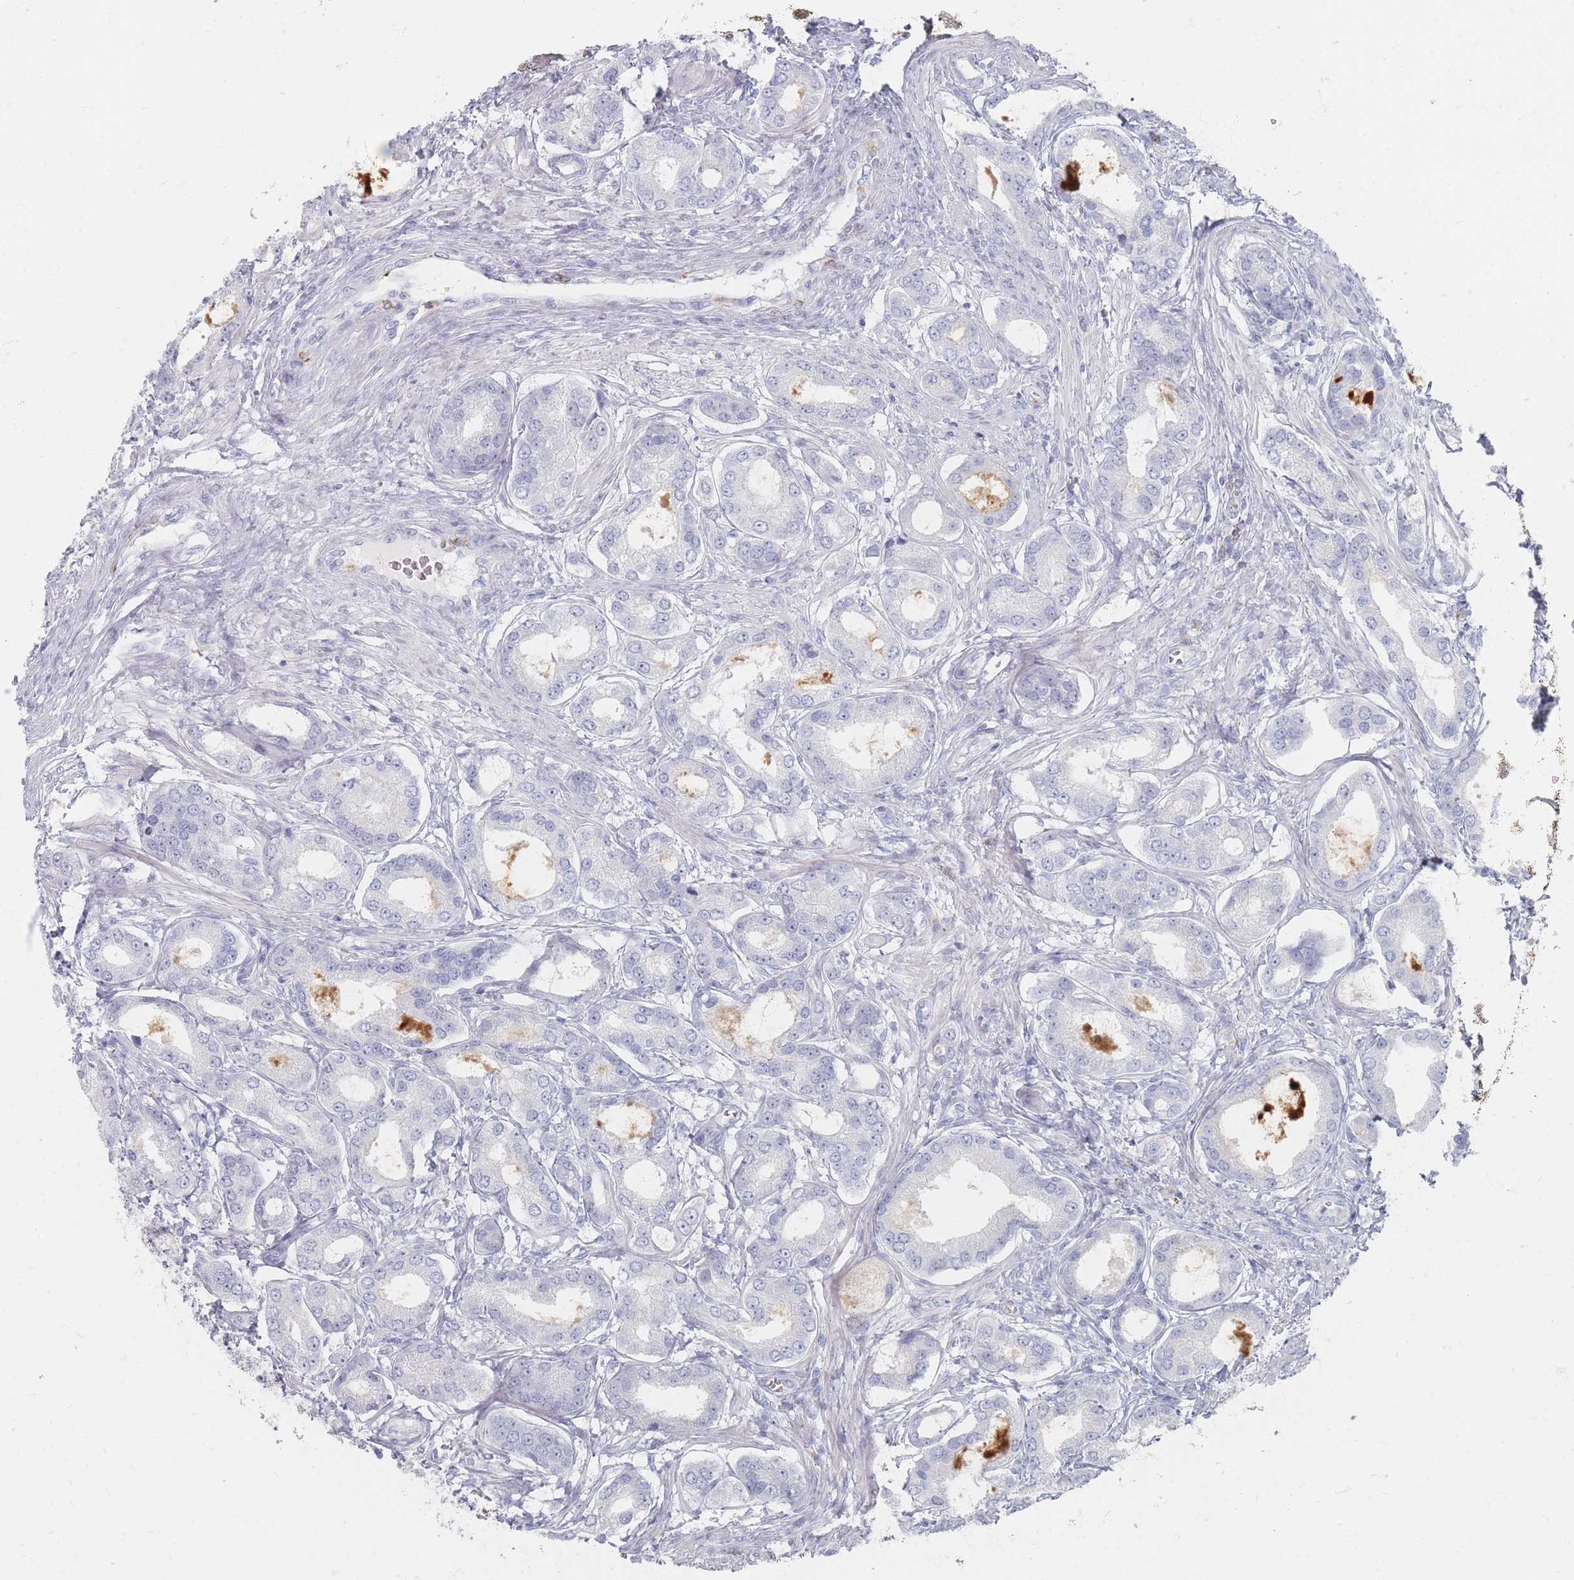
{"staining": {"intensity": "negative", "quantity": "none", "location": "none"}, "tissue": "prostate cancer", "cell_type": "Tumor cells", "image_type": "cancer", "snomed": [{"axis": "morphology", "description": "Adenocarcinoma, High grade"}, {"axis": "topography", "description": "Prostate"}], "caption": "The photomicrograph shows no staining of tumor cells in prostate high-grade adenocarcinoma.", "gene": "CD37", "patient": {"sex": "male", "age": 69}}